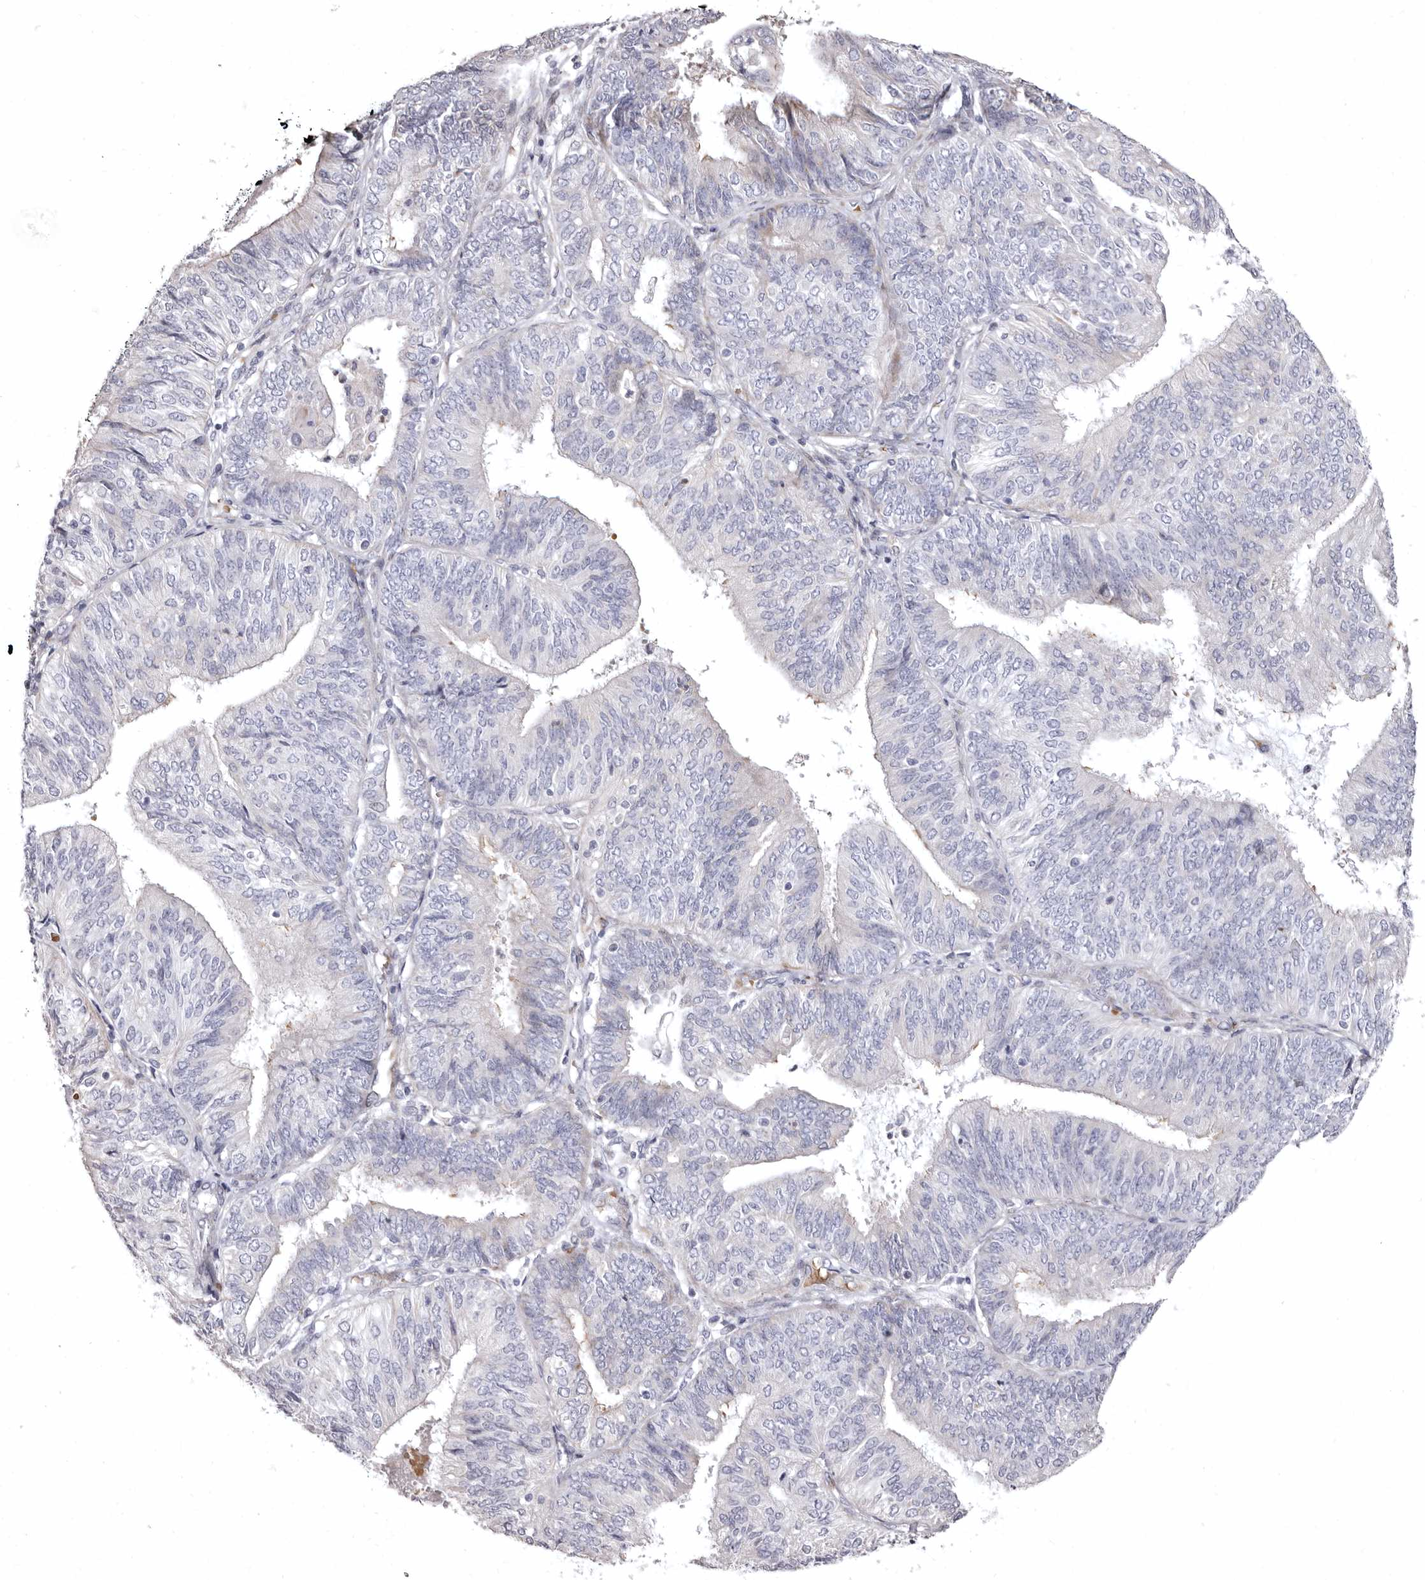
{"staining": {"intensity": "negative", "quantity": "none", "location": "none"}, "tissue": "endometrial cancer", "cell_type": "Tumor cells", "image_type": "cancer", "snomed": [{"axis": "morphology", "description": "Adenocarcinoma, NOS"}, {"axis": "topography", "description": "Endometrium"}], "caption": "Immunohistochemistry (IHC) image of adenocarcinoma (endometrial) stained for a protein (brown), which displays no positivity in tumor cells.", "gene": "AIDA", "patient": {"sex": "female", "age": 58}}